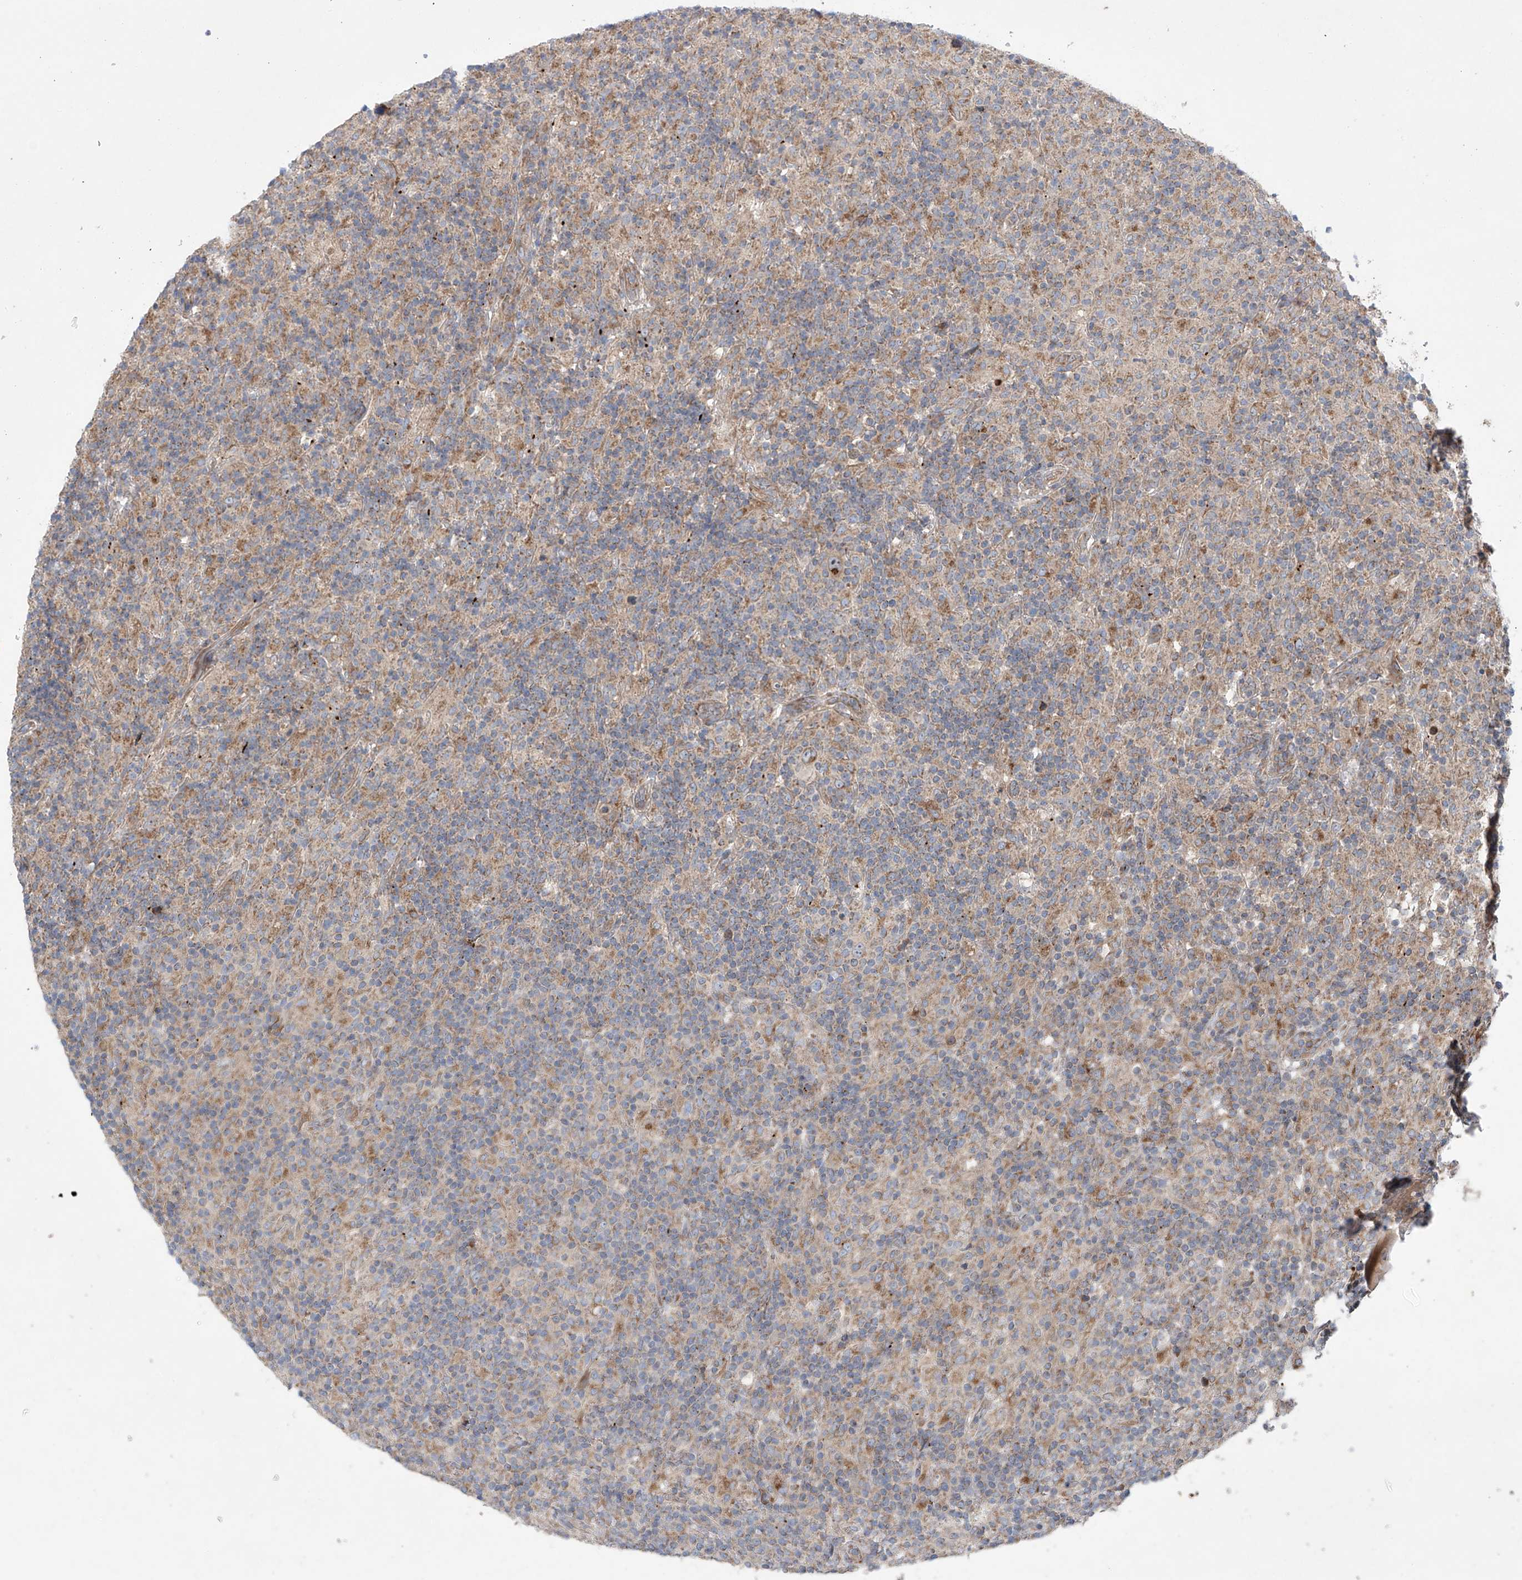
{"staining": {"intensity": "negative", "quantity": "none", "location": "none"}, "tissue": "lymphoma", "cell_type": "Tumor cells", "image_type": "cancer", "snomed": [{"axis": "morphology", "description": "Hodgkin's disease, NOS"}, {"axis": "topography", "description": "Lymph node"}], "caption": "Tumor cells are negative for brown protein staining in lymphoma.", "gene": "KLC4", "patient": {"sex": "male", "age": 70}}